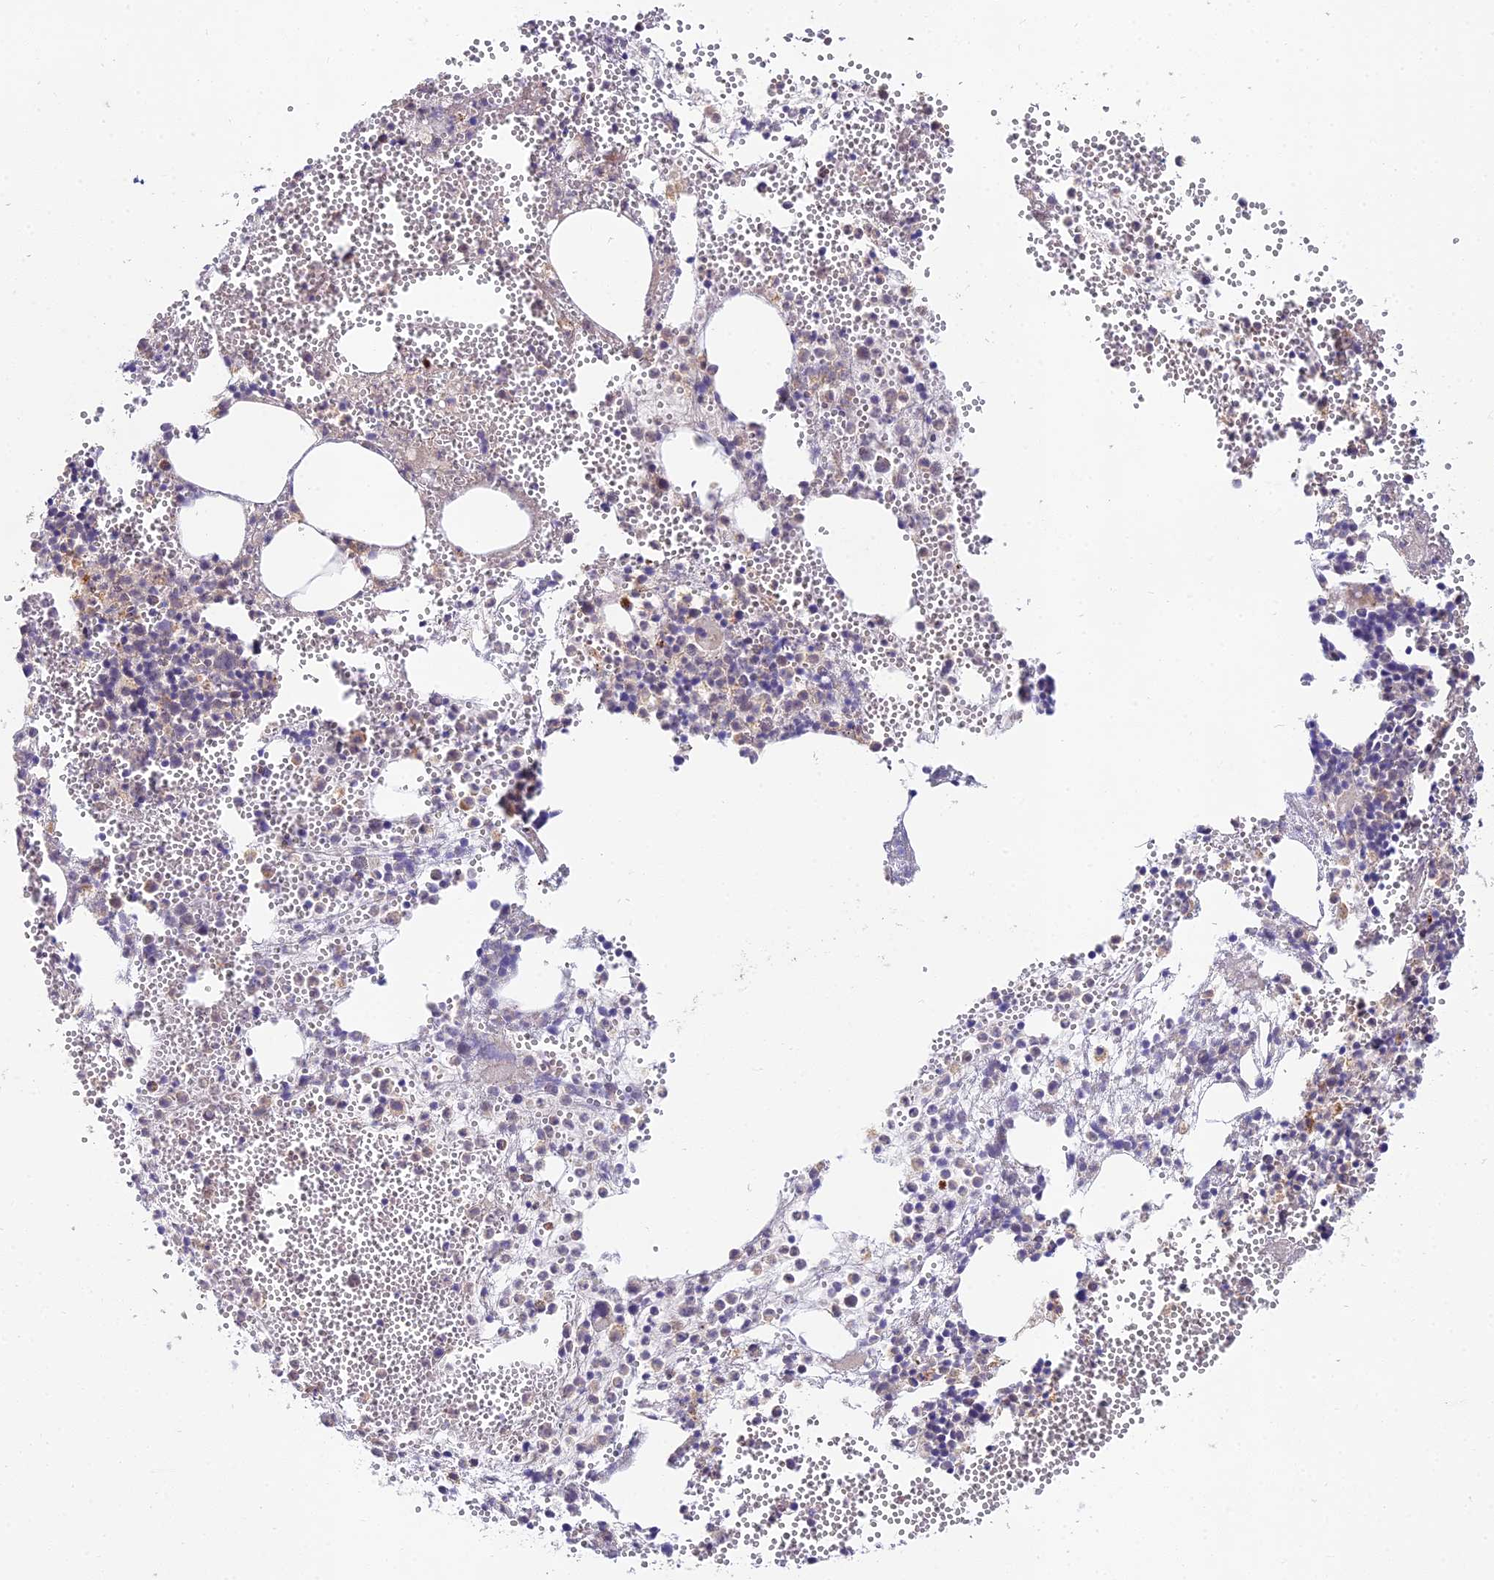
{"staining": {"intensity": "weak", "quantity": "<25%", "location": "cytoplasmic/membranous"}, "tissue": "bone marrow", "cell_type": "Hematopoietic cells", "image_type": "normal", "snomed": [{"axis": "morphology", "description": "Normal tissue, NOS"}, {"axis": "topography", "description": "Bone marrow"}], "caption": "An immunohistochemistry (IHC) histopathology image of normal bone marrow is shown. There is no staining in hematopoietic cells of bone marrow.", "gene": "WDR43", "patient": {"sex": "female", "age": 77}}